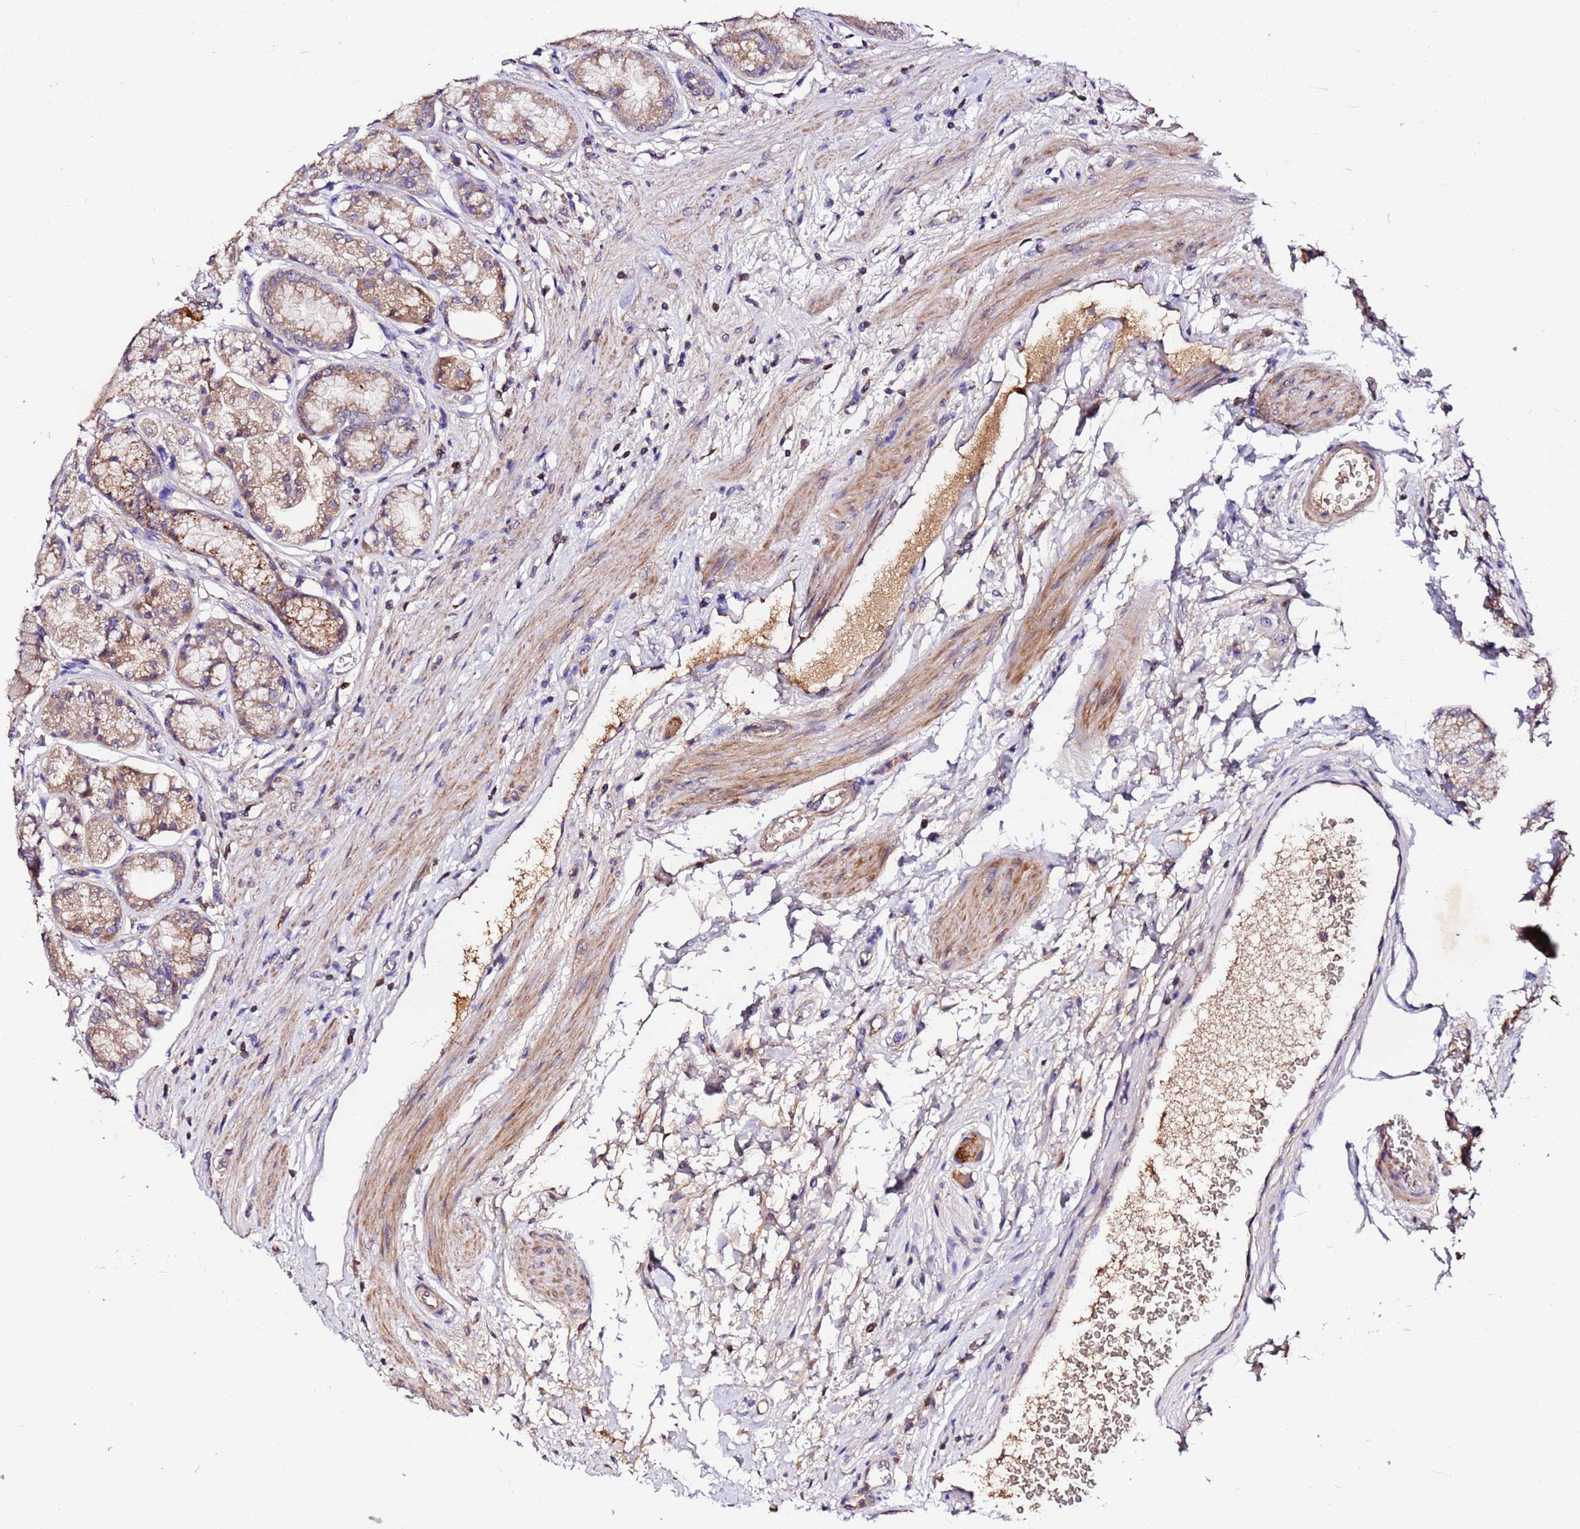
{"staining": {"intensity": "moderate", "quantity": "25%-75%", "location": "cytoplasmic/membranous"}, "tissue": "stomach", "cell_type": "Glandular cells", "image_type": "normal", "snomed": [{"axis": "morphology", "description": "Normal tissue, NOS"}, {"axis": "morphology", "description": "Adenocarcinoma, NOS"}, {"axis": "morphology", "description": "Adenocarcinoma, High grade"}, {"axis": "topography", "description": "Stomach, upper"}, {"axis": "topography", "description": "Stomach"}], "caption": "Stomach stained with immunohistochemistry (IHC) reveals moderate cytoplasmic/membranous positivity in about 25%-75% of glandular cells. (Stains: DAB (3,3'-diaminobenzidine) in brown, nuclei in blue, Microscopy: brightfield microscopy at high magnification).", "gene": "MTERF1", "patient": {"sex": "female", "age": 65}}